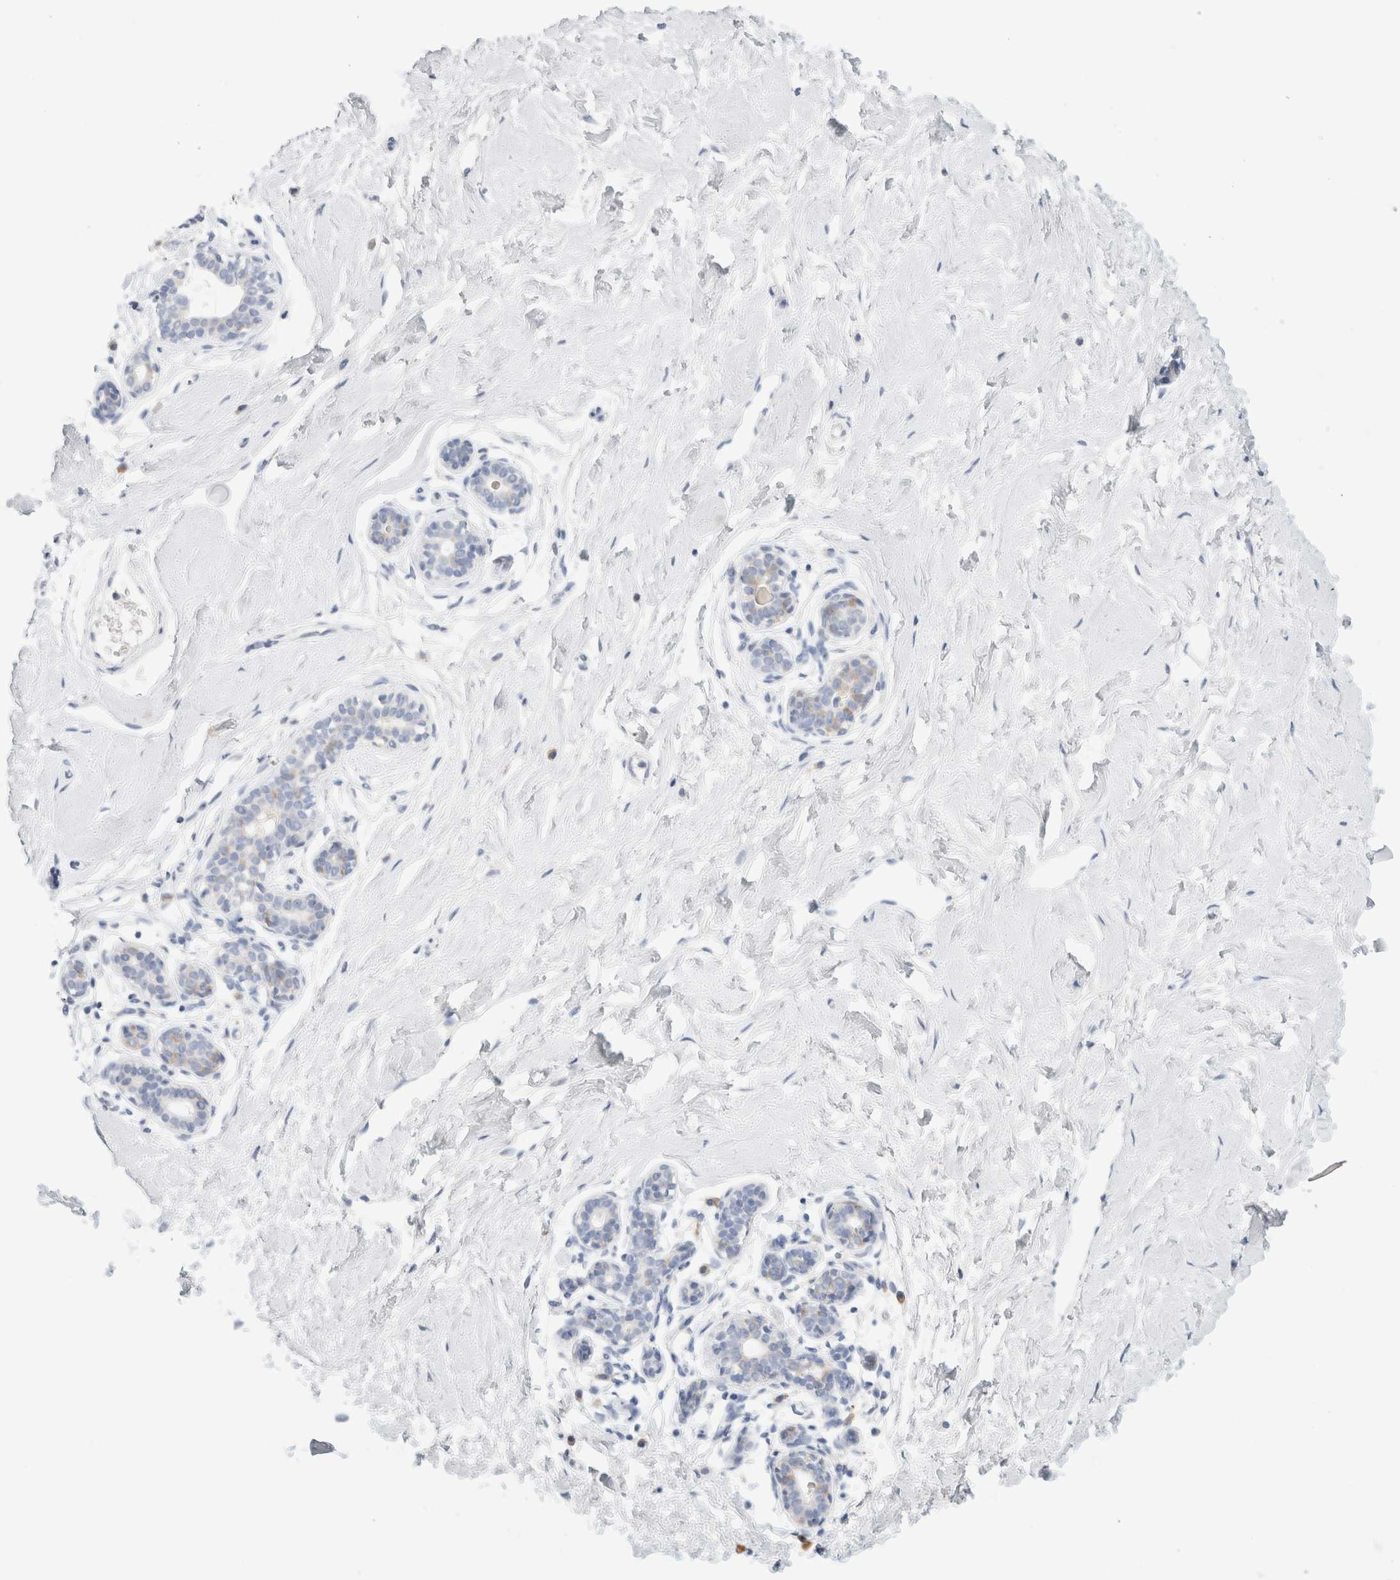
{"staining": {"intensity": "negative", "quantity": "none", "location": "none"}, "tissue": "breast", "cell_type": "Adipocytes", "image_type": "normal", "snomed": [{"axis": "morphology", "description": "Normal tissue, NOS"}, {"axis": "morphology", "description": "Adenoma, NOS"}, {"axis": "topography", "description": "Breast"}], "caption": "The micrograph demonstrates no staining of adipocytes in normal breast. (IHC, brightfield microscopy, high magnification).", "gene": "CSK", "patient": {"sex": "female", "age": 23}}